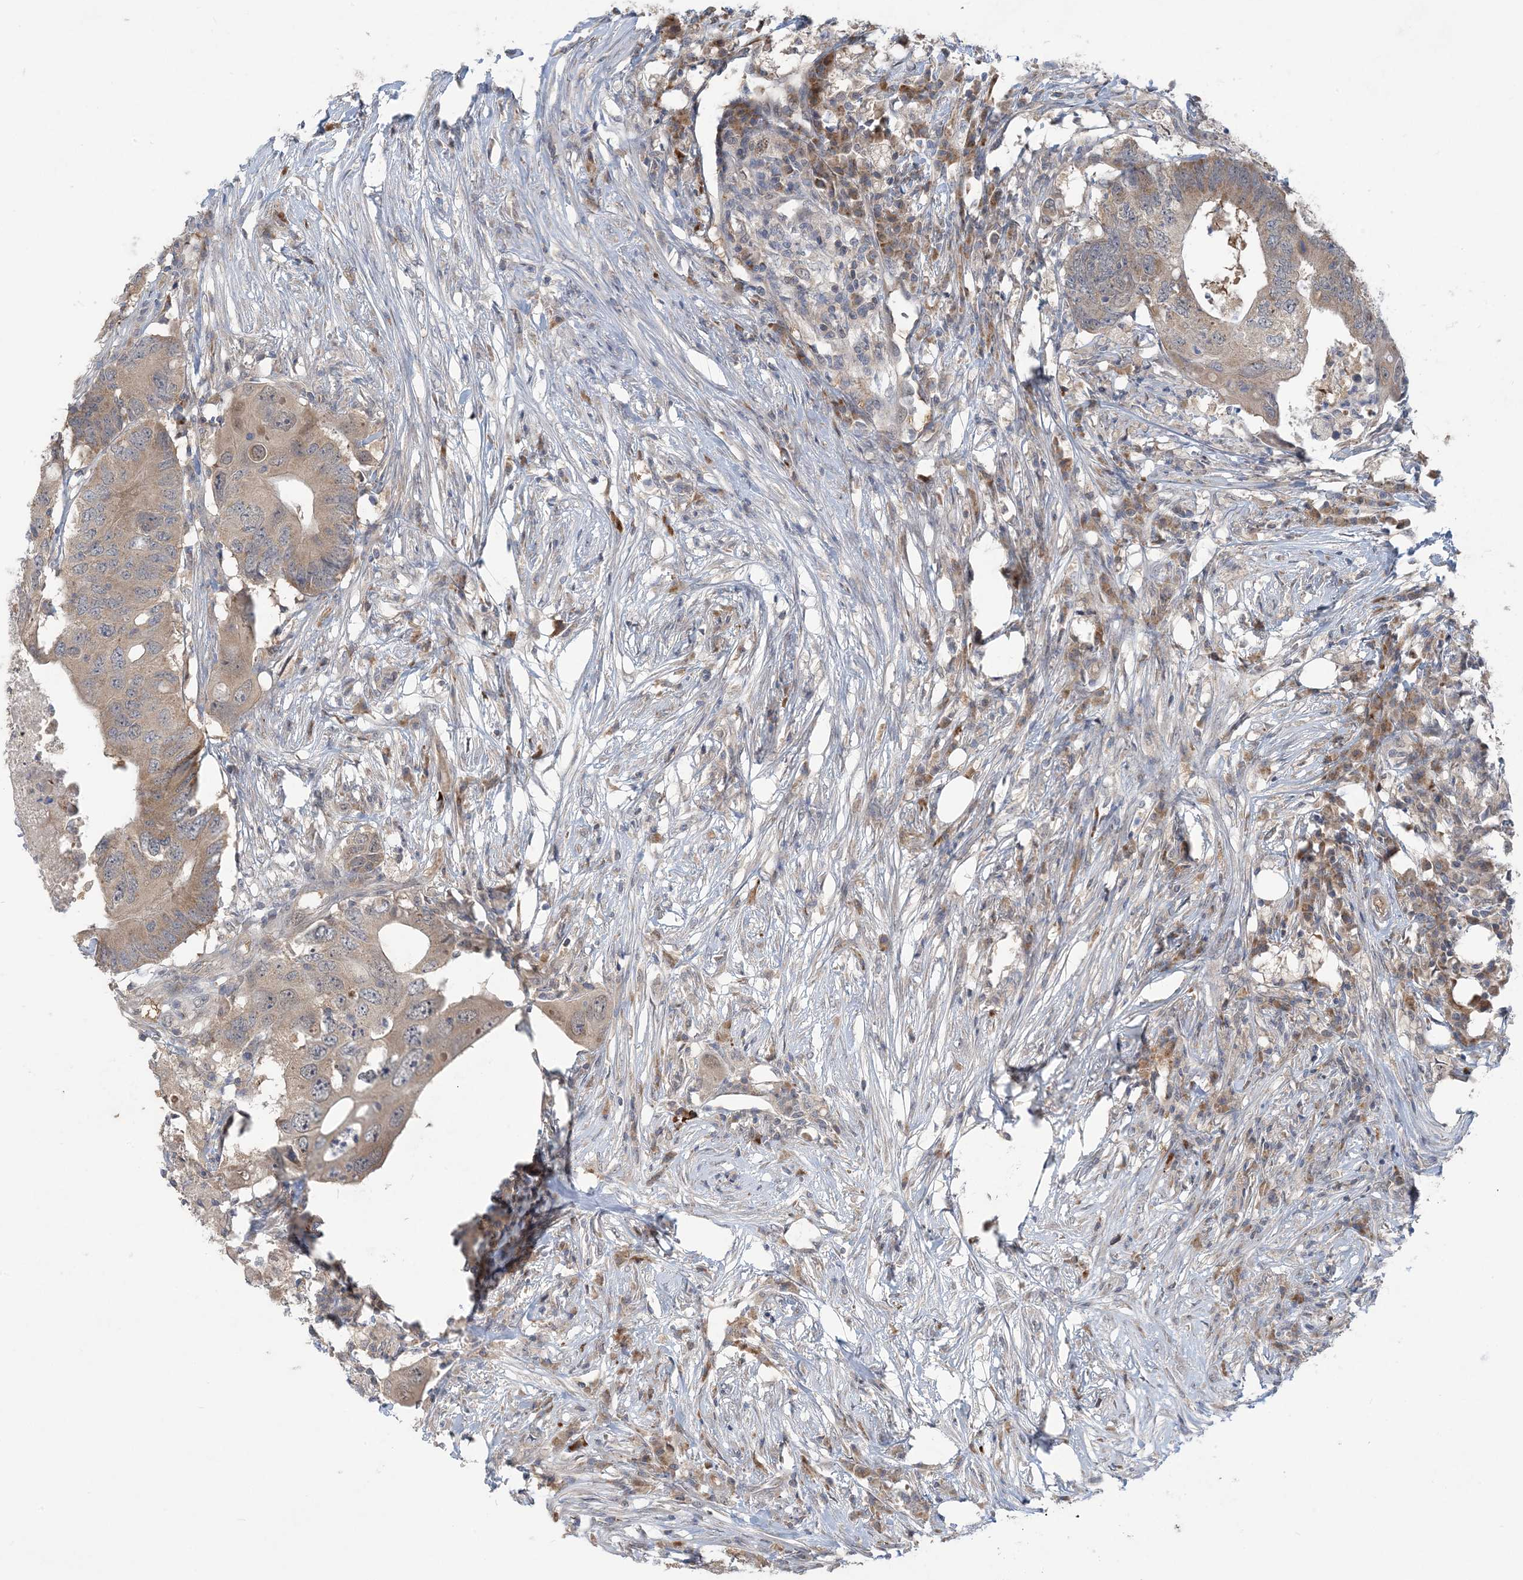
{"staining": {"intensity": "weak", "quantity": ">75%", "location": "cytoplasmic/membranous"}, "tissue": "colorectal cancer", "cell_type": "Tumor cells", "image_type": "cancer", "snomed": [{"axis": "morphology", "description": "Adenocarcinoma, NOS"}, {"axis": "topography", "description": "Colon"}], "caption": "Colorectal adenocarcinoma stained for a protein (brown) demonstrates weak cytoplasmic/membranous positive positivity in about >75% of tumor cells.", "gene": "PUSL1", "patient": {"sex": "male", "age": 71}}